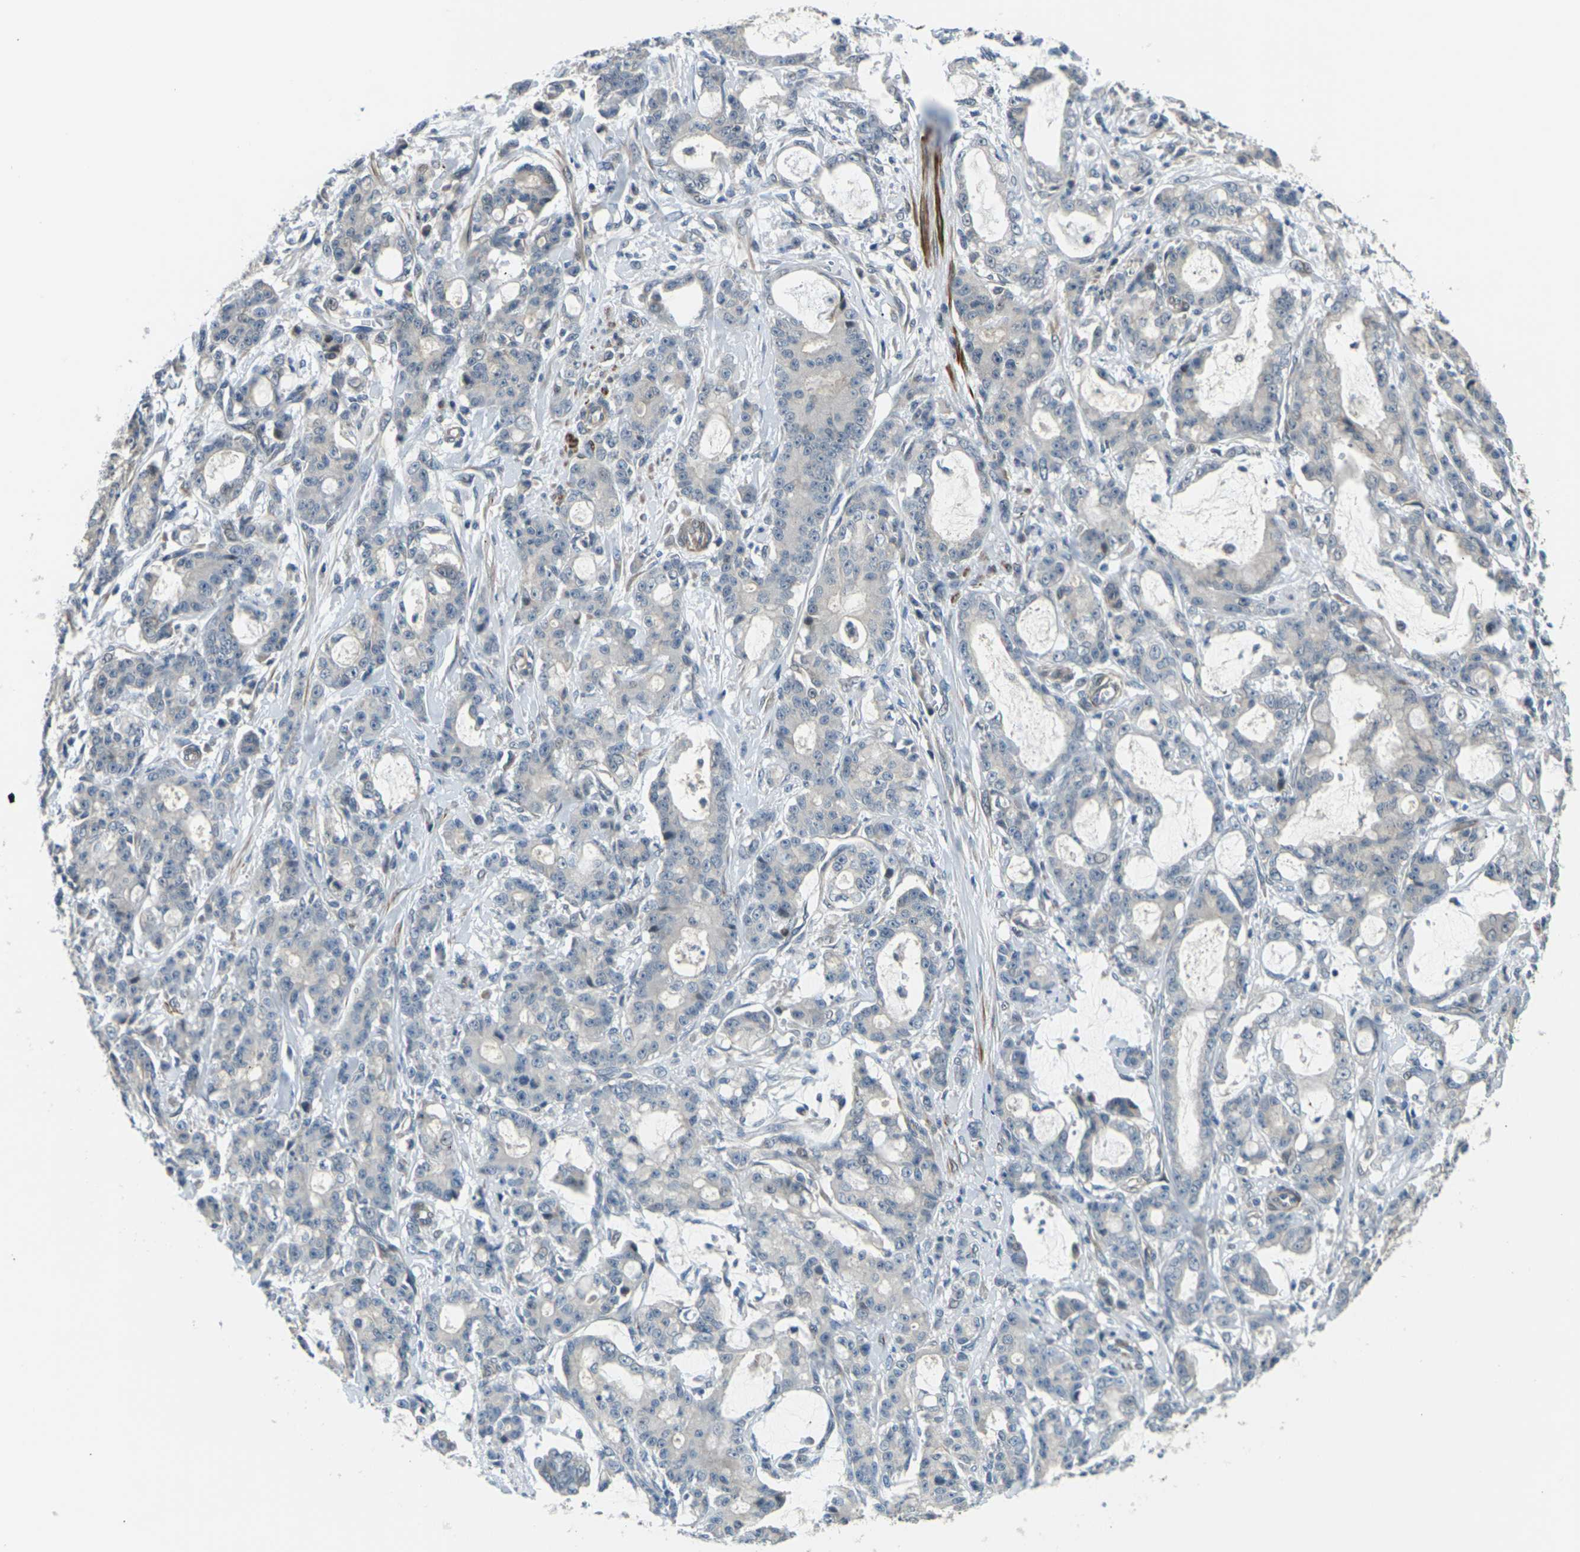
{"staining": {"intensity": "negative", "quantity": "none", "location": "none"}, "tissue": "pancreatic cancer", "cell_type": "Tumor cells", "image_type": "cancer", "snomed": [{"axis": "morphology", "description": "Adenocarcinoma, NOS"}, {"axis": "topography", "description": "Pancreas"}], "caption": "A high-resolution photomicrograph shows immunohistochemistry staining of adenocarcinoma (pancreatic), which demonstrates no significant staining in tumor cells.", "gene": "SLC13A3", "patient": {"sex": "female", "age": 73}}